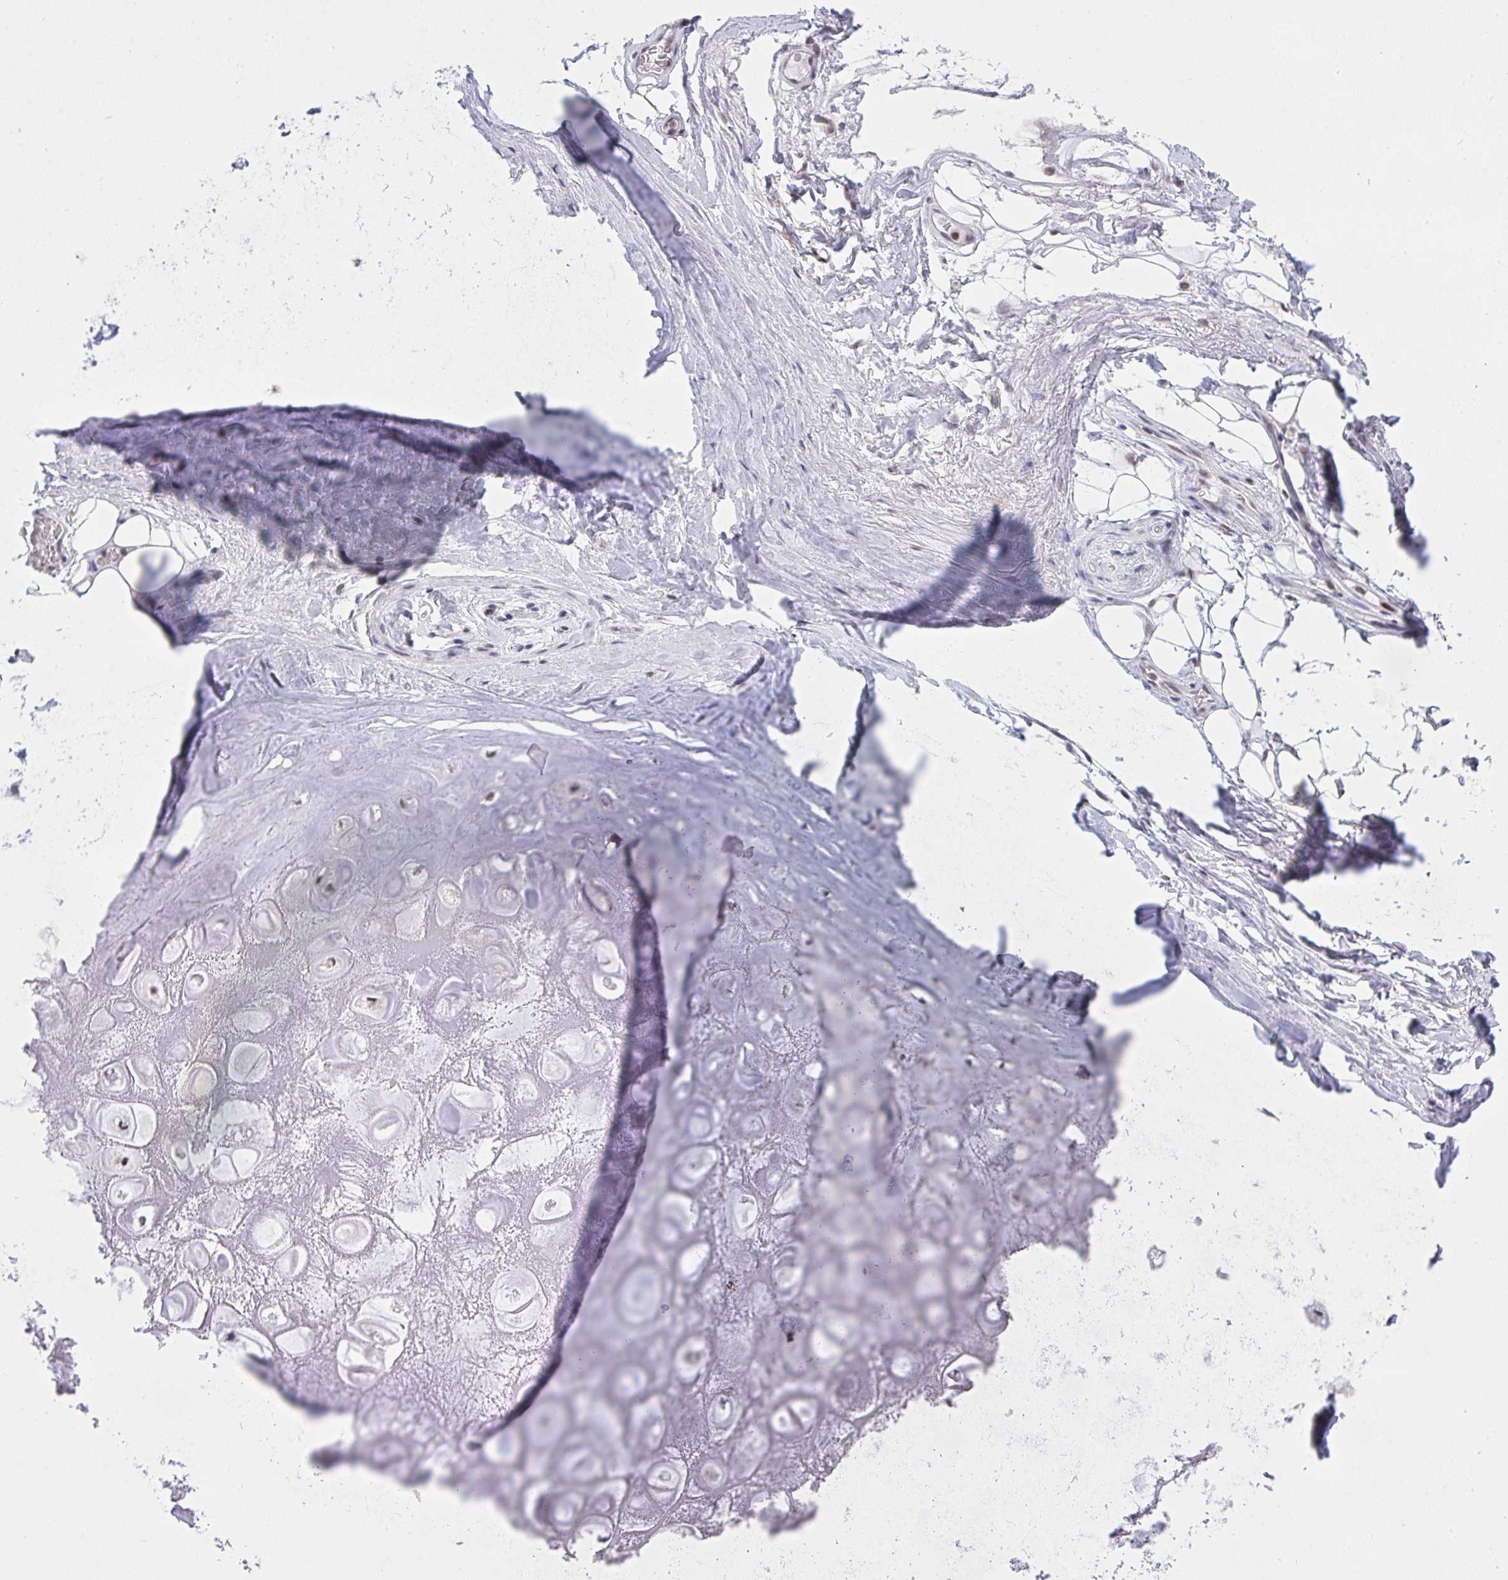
{"staining": {"intensity": "negative", "quantity": "none", "location": "none"}, "tissue": "adipose tissue", "cell_type": "Adipocytes", "image_type": "normal", "snomed": [{"axis": "morphology", "description": "Normal tissue, NOS"}, {"axis": "topography", "description": "Lymph node"}, {"axis": "topography", "description": "Cartilage tissue"}, {"axis": "topography", "description": "Nasopharynx"}], "caption": "This is an IHC micrograph of unremarkable adipose tissue. There is no expression in adipocytes.", "gene": "RFC4", "patient": {"sex": "male", "age": 63}}